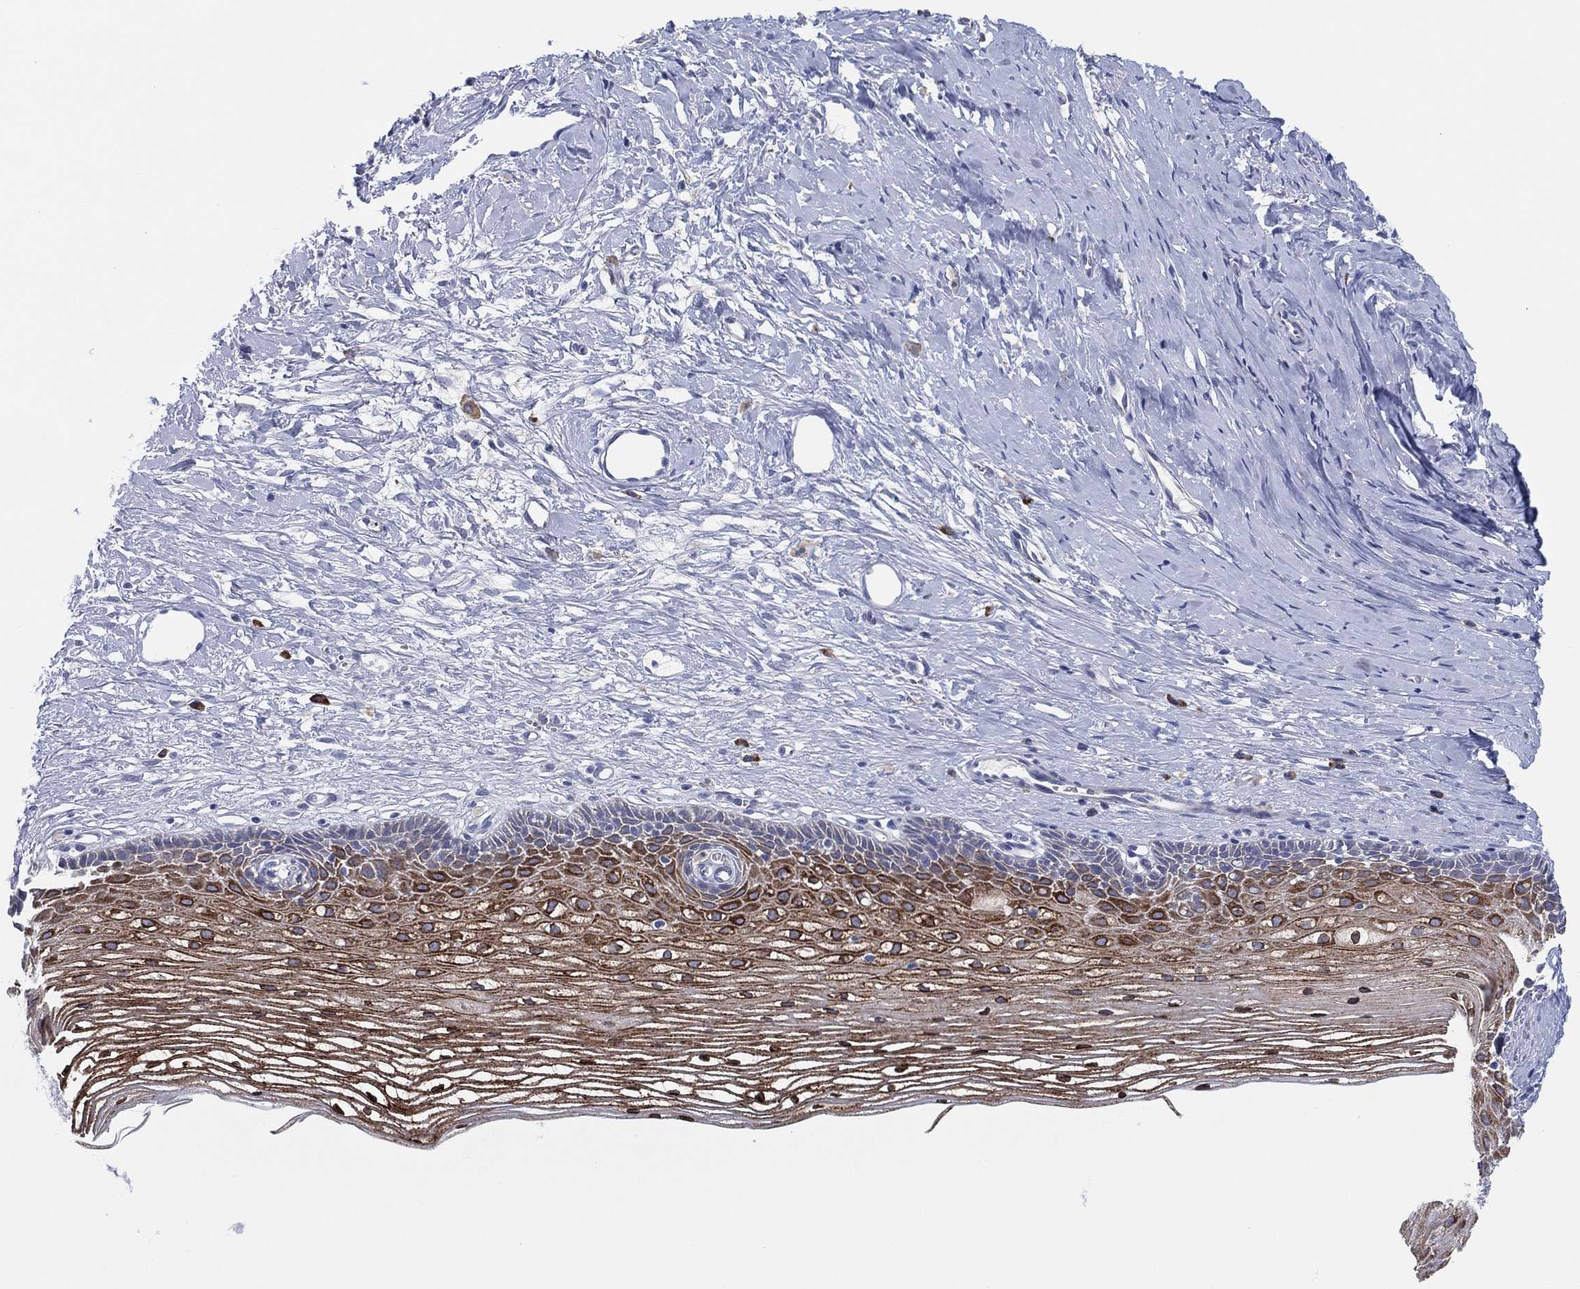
{"staining": {"intensity": "strong", "quantity": ">75%", "location": "cytoplasmic/membranous"}, "tissue": "cervix", "cell_type": "Squamous epithelial cells", "image_type": "normal", "snomed": [{"axis": "morphology", "description": "Normal tissue, NOS"}, {"axis": "topography", "description": "Cervix"}], "caption": "Immunohistochemical staining of unremarkable cervix demonstrates high levels of strong cytoplasmic/membranous positivity in approximately >75% of squamous epithelial cells.", "gene": "TMEM40", "patient": {"sex": "female", "age": 40}}